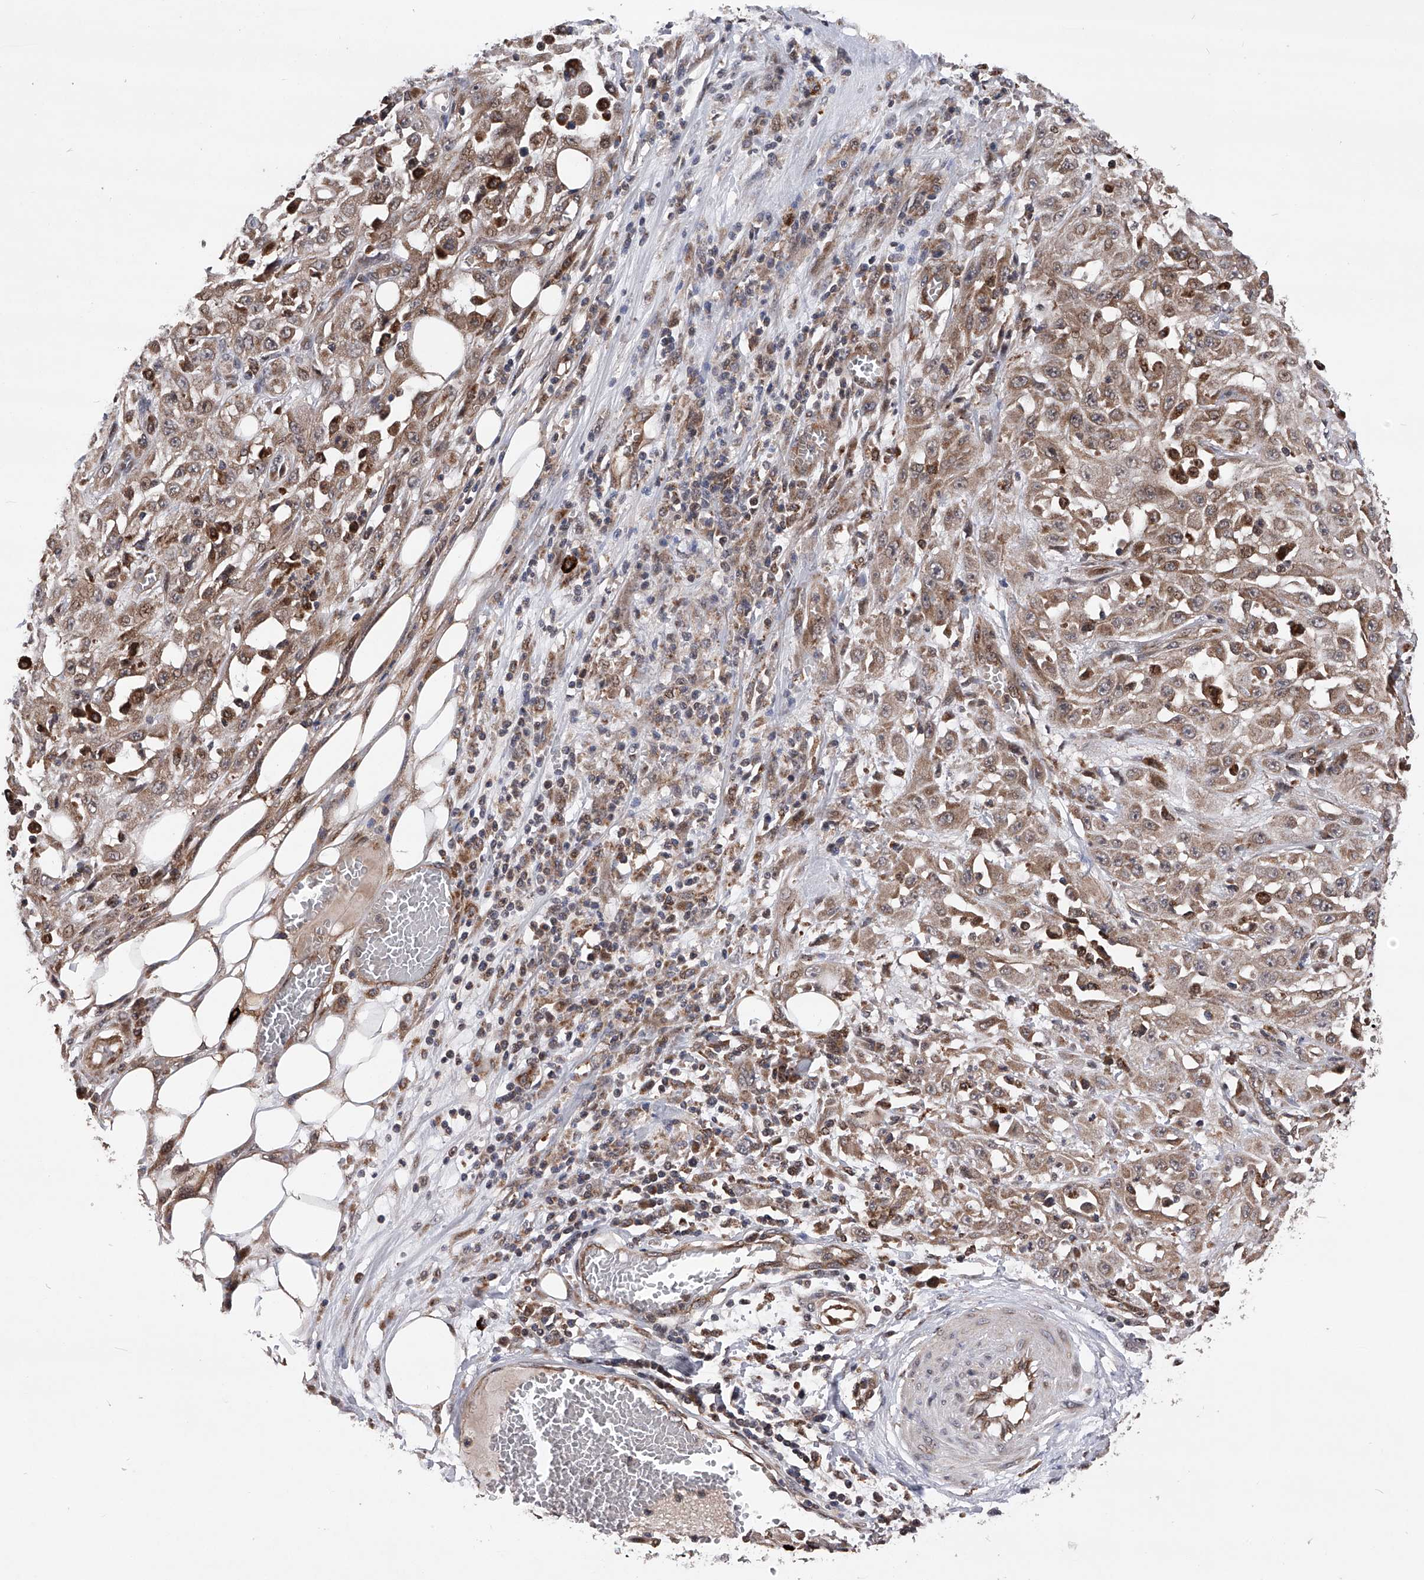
{"staining": {"intensity": "weak", "quantity": ">75%", "location": "cytoplasmic/membranous"}, "tissue": "skin cancer", "cell_type": "Tumor cells", "image_type": "cancer", "snomed": [{"axis": "morphology", "description": "Squamous cell carcinoma, NOS"}, {"axis": "morphology", "description": "Squamous cell carcinoma, metastatic, NOS"}, {"axis": "topography", "description": "Skin"}, {"axis": "topography", "description": "Lymph node"}], "caption": "Tumor cells show weak cytoplasmic/membranous expression in approximately >75% of cells in skin cancer. (brown staining indicates protein expression, while blue staining denotes nuclei).", "gene": "MAP3K11", "patient": {"sex": "male", "age": 75}}